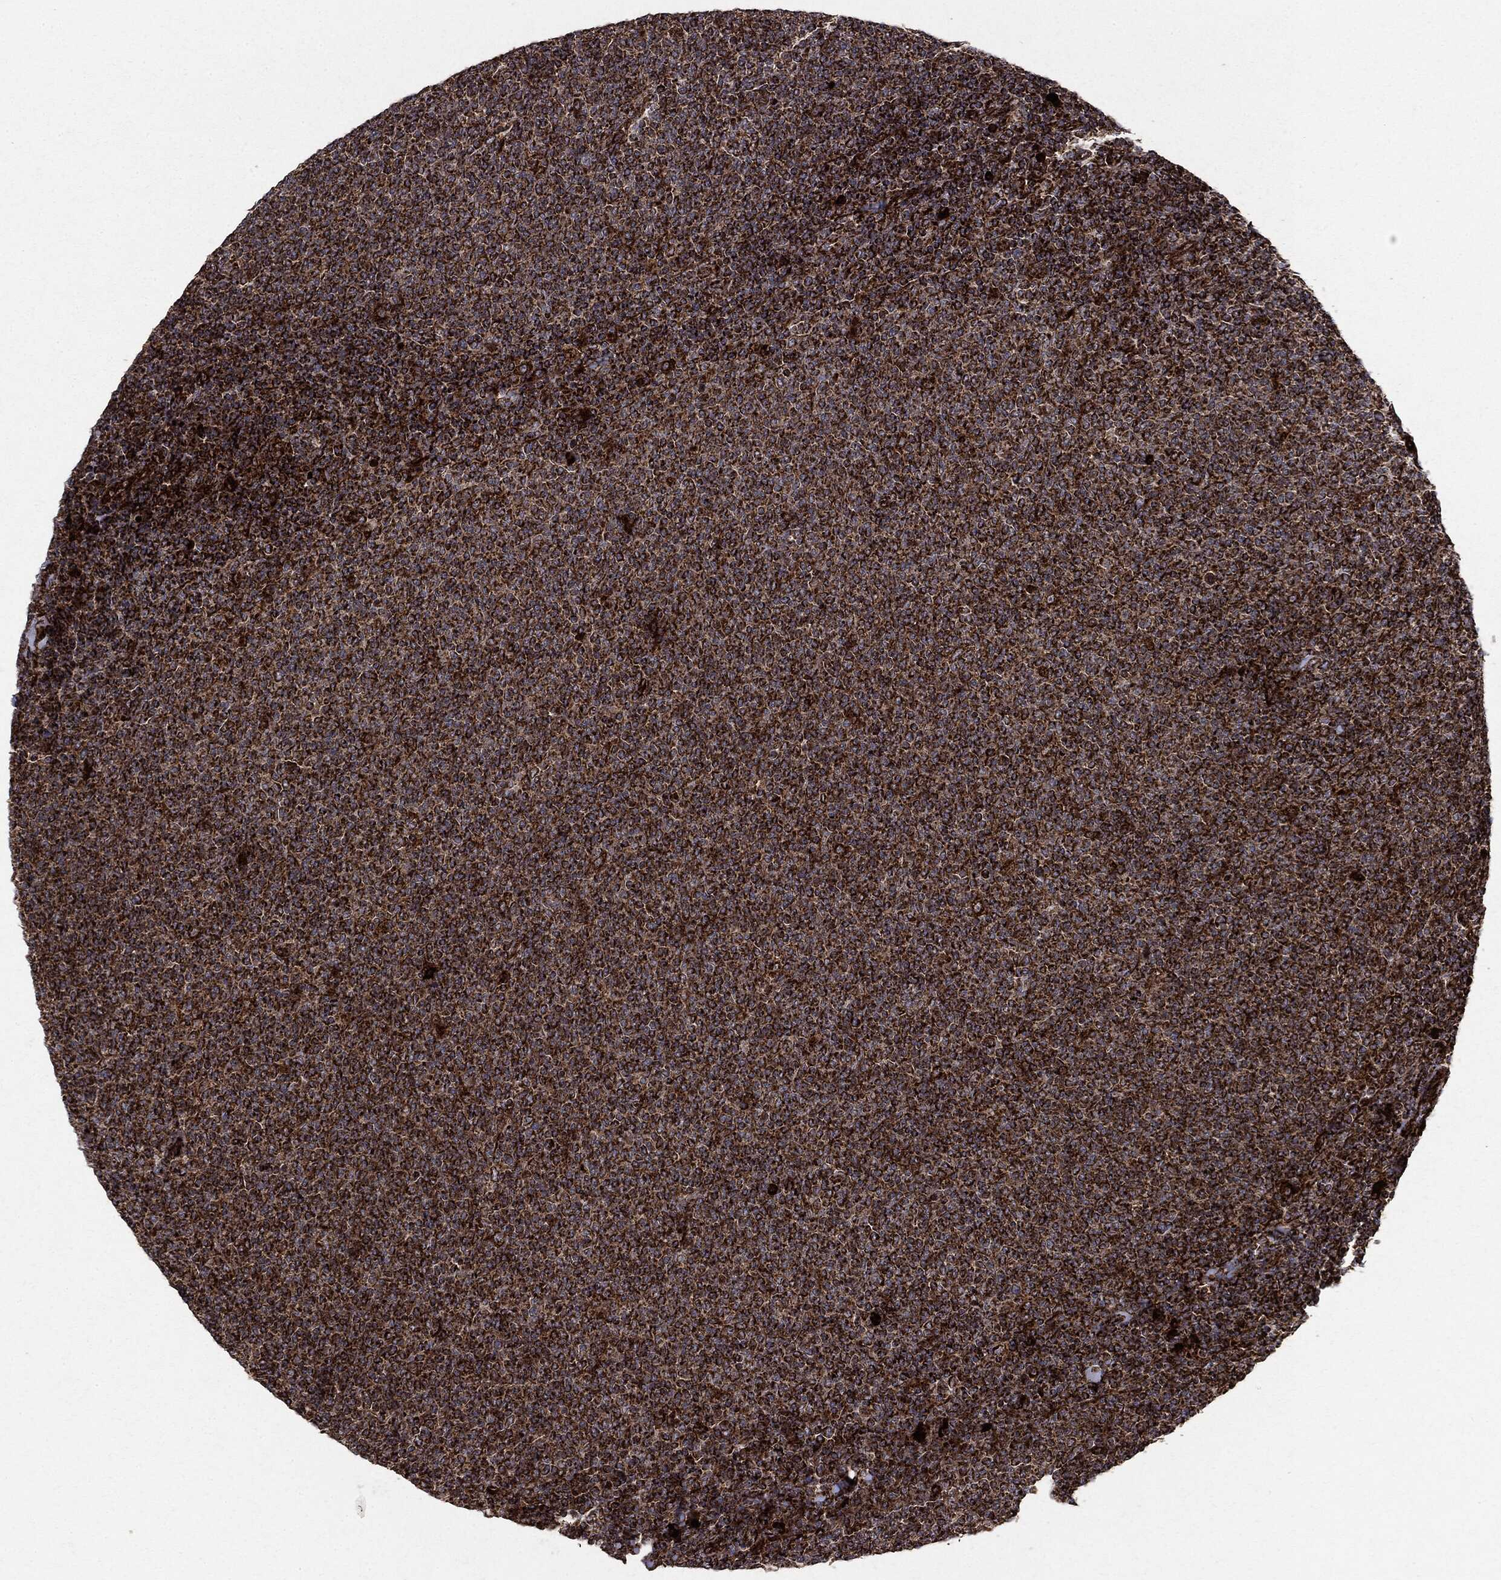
{"staining": {"intensity": "strong", "quantity": ">75%", "location": "cytoplasmic/membranous"}, "tissue": "lymphoma", "cell_type": "Tumor cells", "image_type": "cancer", "snomed": [{"axis": "morphology", "description": "Malignant lymphoma, non-Hodgkin's type, Low grade"}, {"axis": "topography", "description": "Lymph node"}], "caption": "Immunohistochemistry (IHC) of lymphoma exhibits high levels of strong cytoplasmic/membranous staining in about >75% of tumor cells.", "gene": "MAP2K1", "patient": {"sex": "male", "age": 52}}